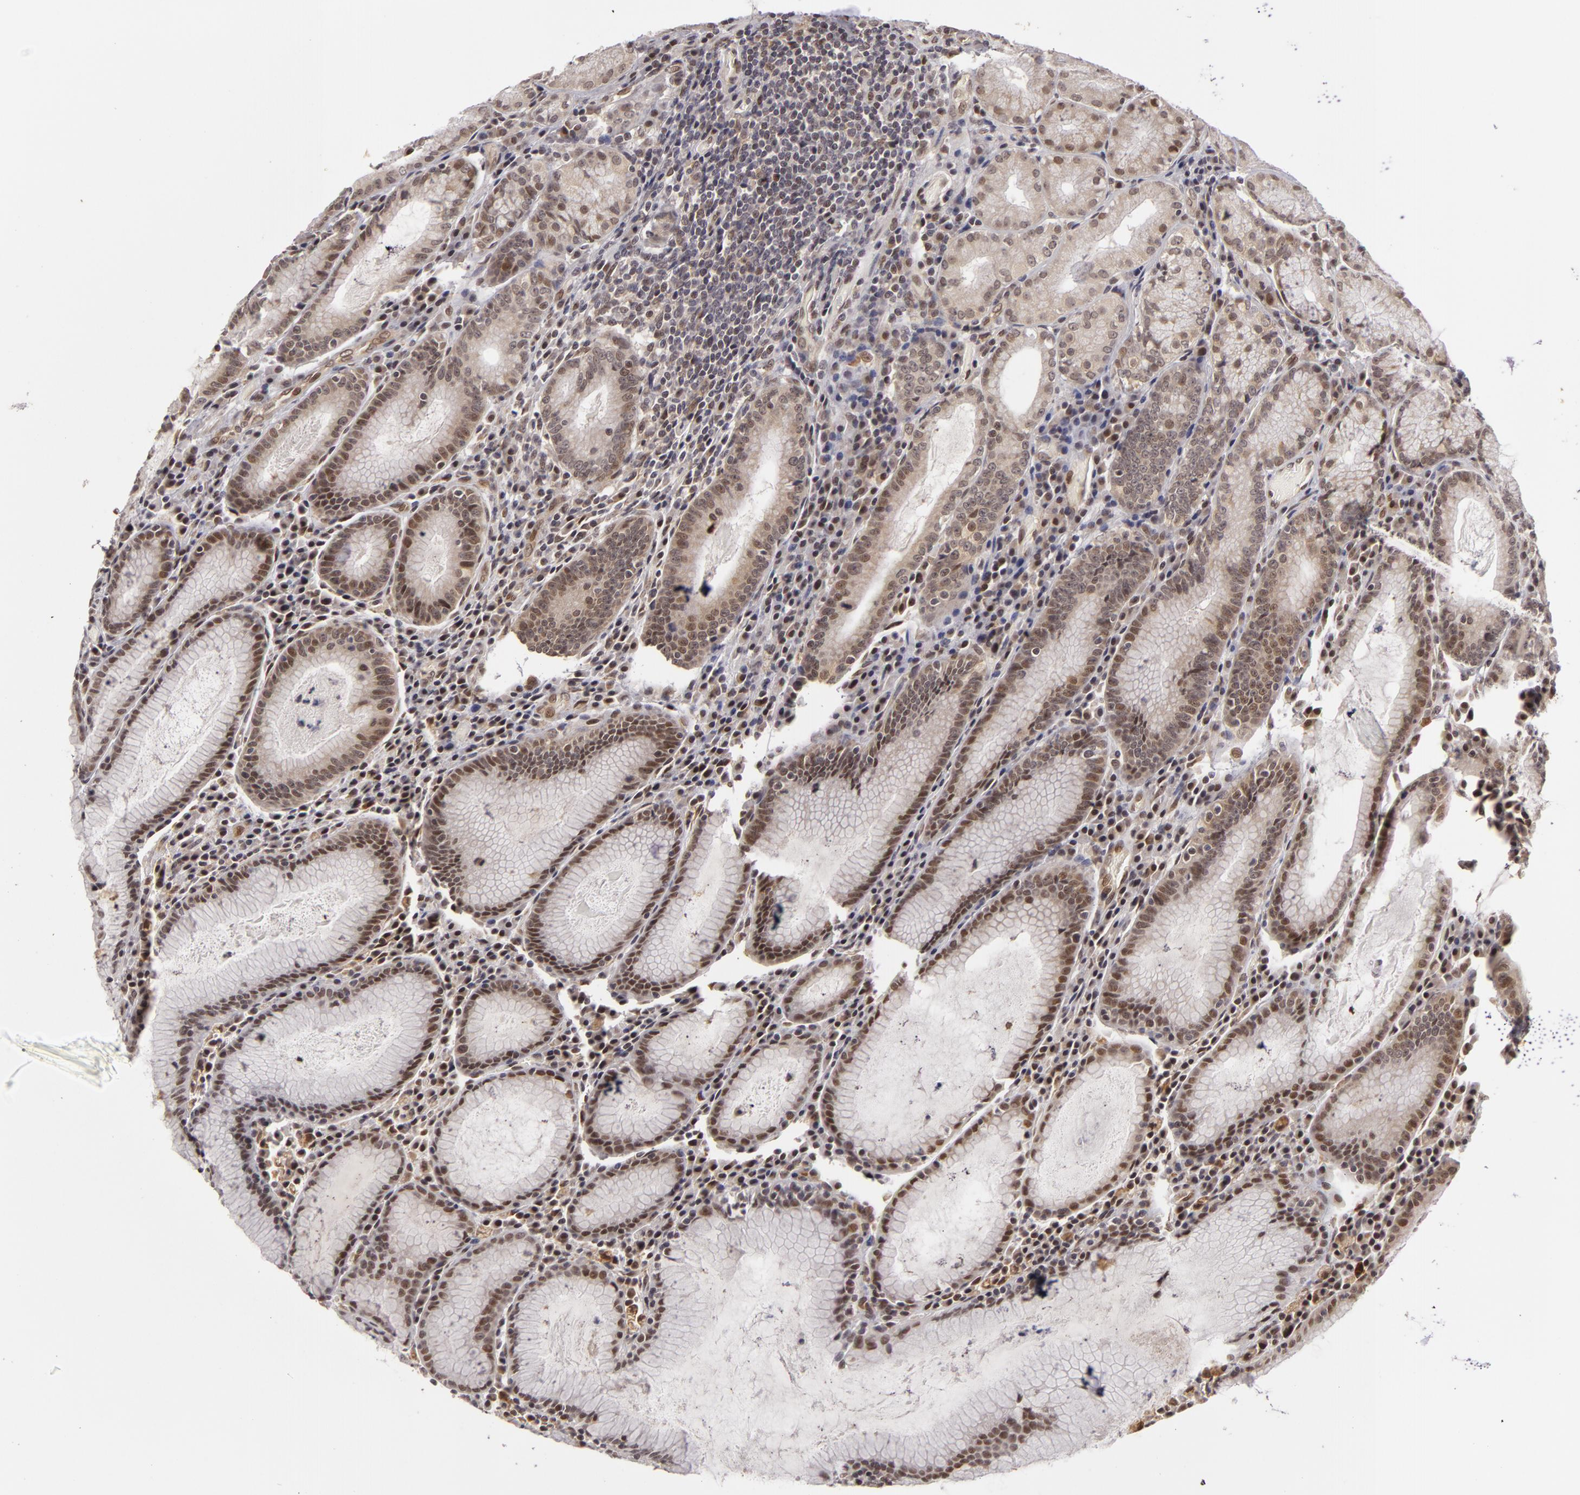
{"staining": {"intensity": "moderate", "quantity": ">75%", "location": "nuclear"}, "tissue": "stomach", "cell_type": "Glandular cells", "image_type": "normal", "snomed": [{"axis": "morphology", "description": "Normal tissue, NOS"}, {"axis": "topography", "description": "Stomach, lower"}], "caption": "Protein expression analysis of benign human stomach reveals moderate nuclear expression in approximately >75% of glandular cells. (DAB (3,3'-diaminobenzidine) = brown stain, brightfield microscopy at high magnification).", "gene": "ZNF133", "patient": {"sex": "female", "age": 43}}